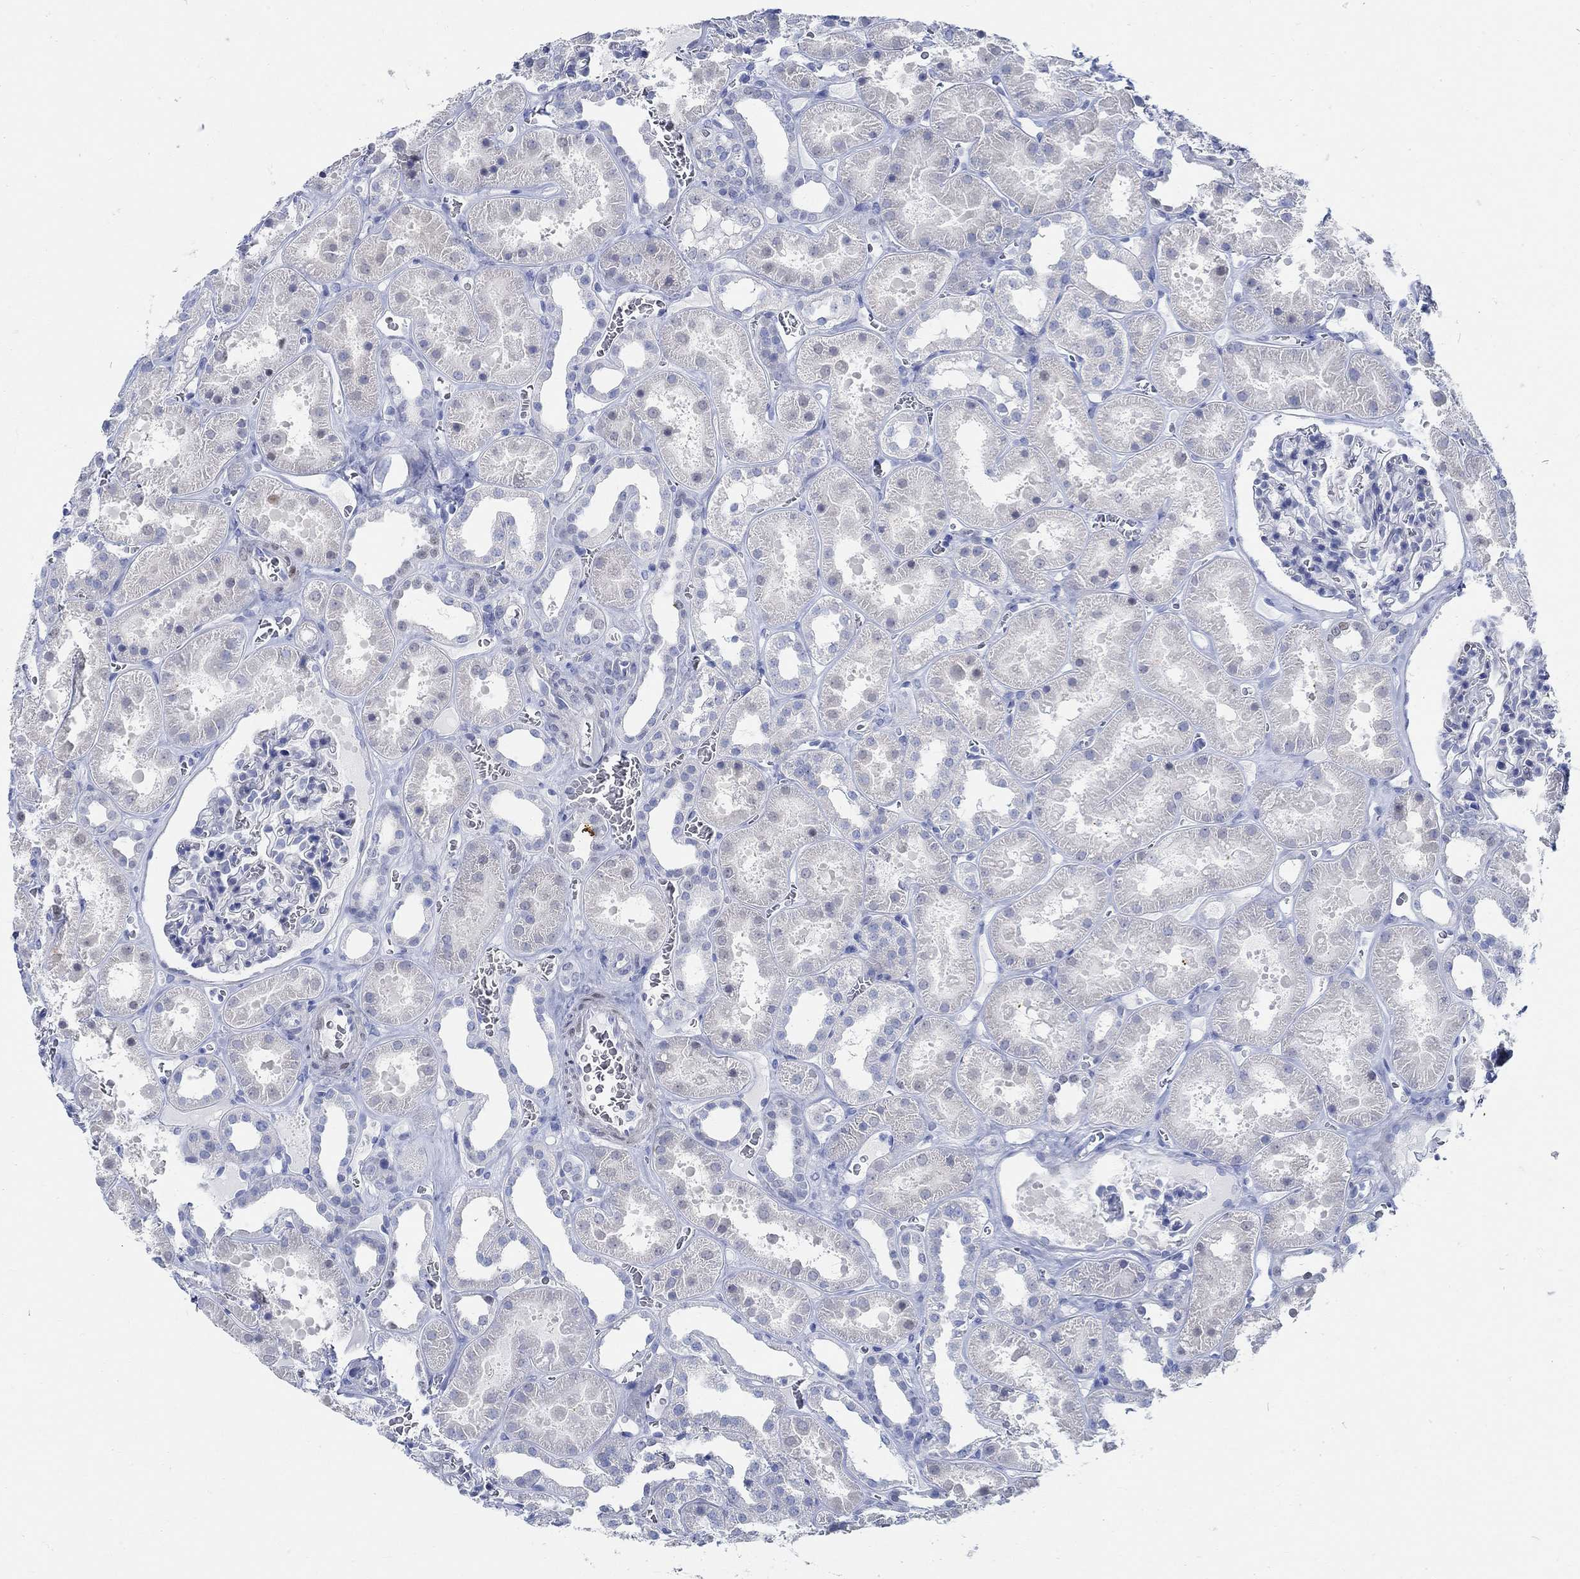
{"staining": {"intensity": "negative", "quantity": "none", "location": "none"}, "tissue": "kidney", "cell_type": "Cells in glomeruli", "image_type": "normal", "snomed": [{"axis": "morphology", "description": "Normal tissue, NOS"}, {"axis": "topography", "description": "Kidney"}], "caption": "Protein analysis of normal kidney exhibits no significant expression in cells in glomeruli.", "gene": "RBM20", "patient": {"sex": "female", "age": 41}}